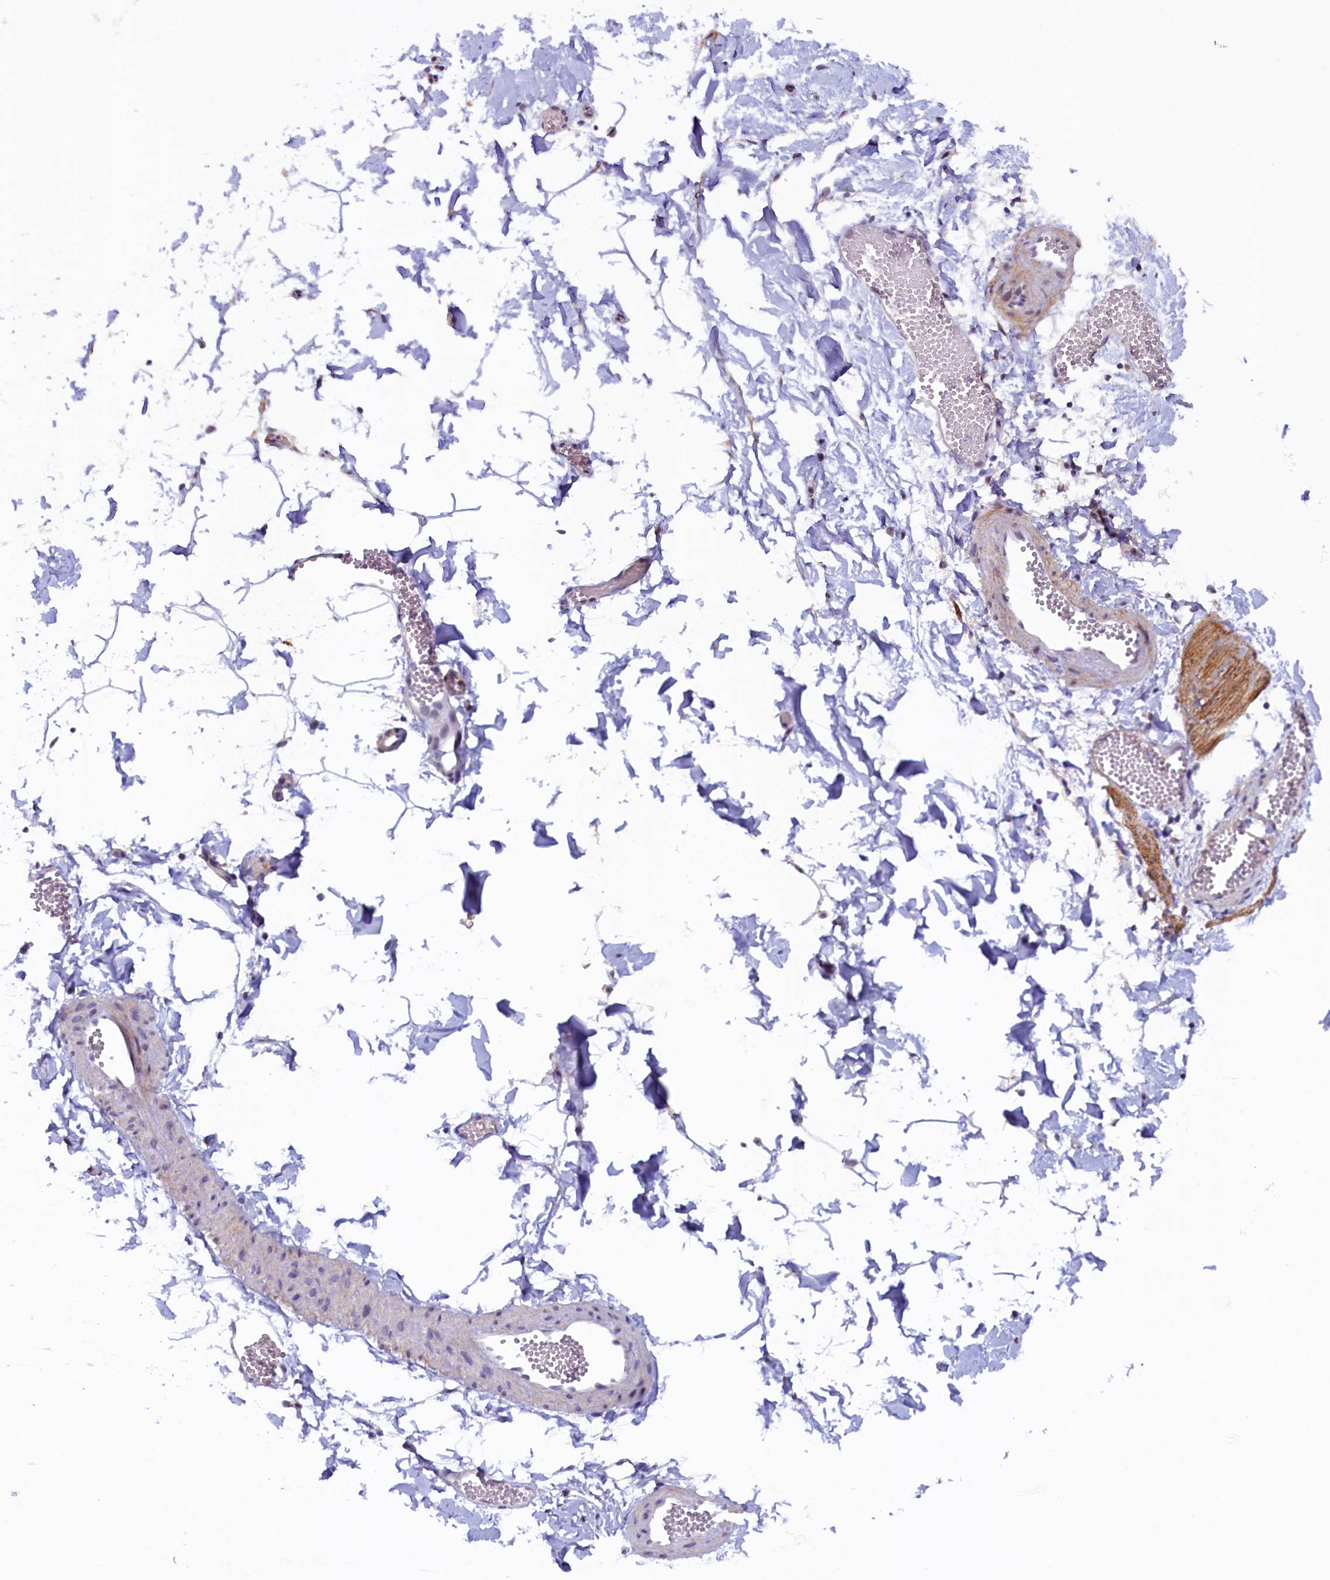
{"staining": {"intensity": "negative", "quantity": "none", "location": "none"}, "tissue": "adipose tissue", "cell_type": "Adipocytes", "image_type": "normal", "snomed": [{"axis": "morphology", "description": "Normal tissue, NOS"}, {"axis": "topography", "description": "Gallbladder"}, {"axis": "topography", "description": "Peripheral nerve tissue"}], "caption": "Immunohistochemistry histopathology image of benign adipose tissue: human adipose tissue stained with DAB demonstrates no significant protein expression in adipocytes.", "gene": "PACSIN3", "patient": {"sex": "male", "age": 38}}